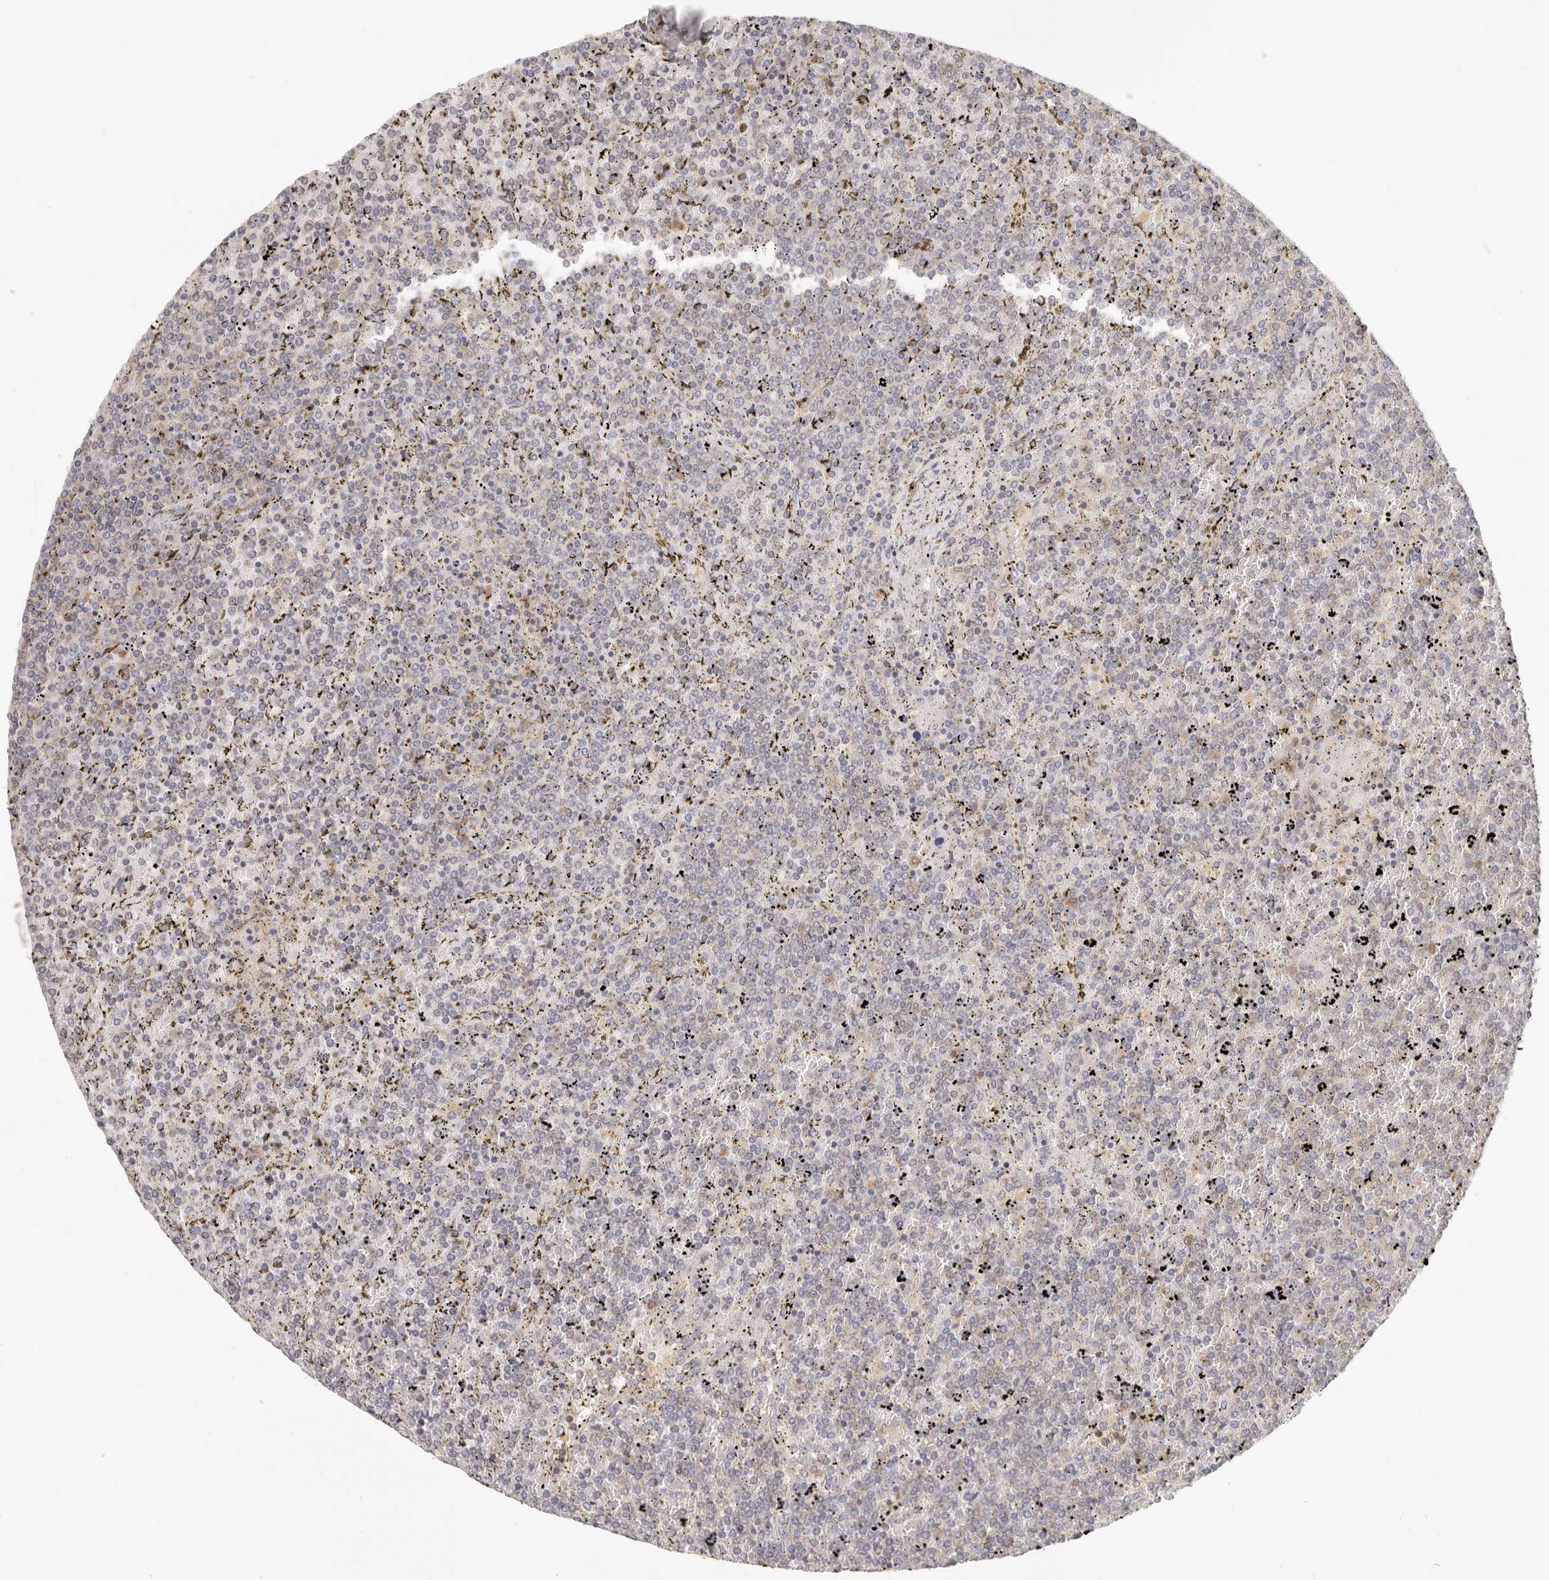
{"staining": {"intensity": "weak", "quantity": "<25%", "location": "cytoplasmic/membranous"}, "tissue": "lymphoma", "cell_type": "Tumor cells", "image_type": "cancer", "snomed": [{"axis": "morphology", "description": "Malignant lymphoma, non-Hodgkin's type, Low grade"}, {"axis": "topography", "description": "Spleen"}], "caption": "A high-resolution histopathology image shows immunohistochemistry (IHC) staining of lymphoma, which displays no significant positivity in tumor cells.", "gene": "ANXA9", "patient": {"sex": "female", "age": 19}}